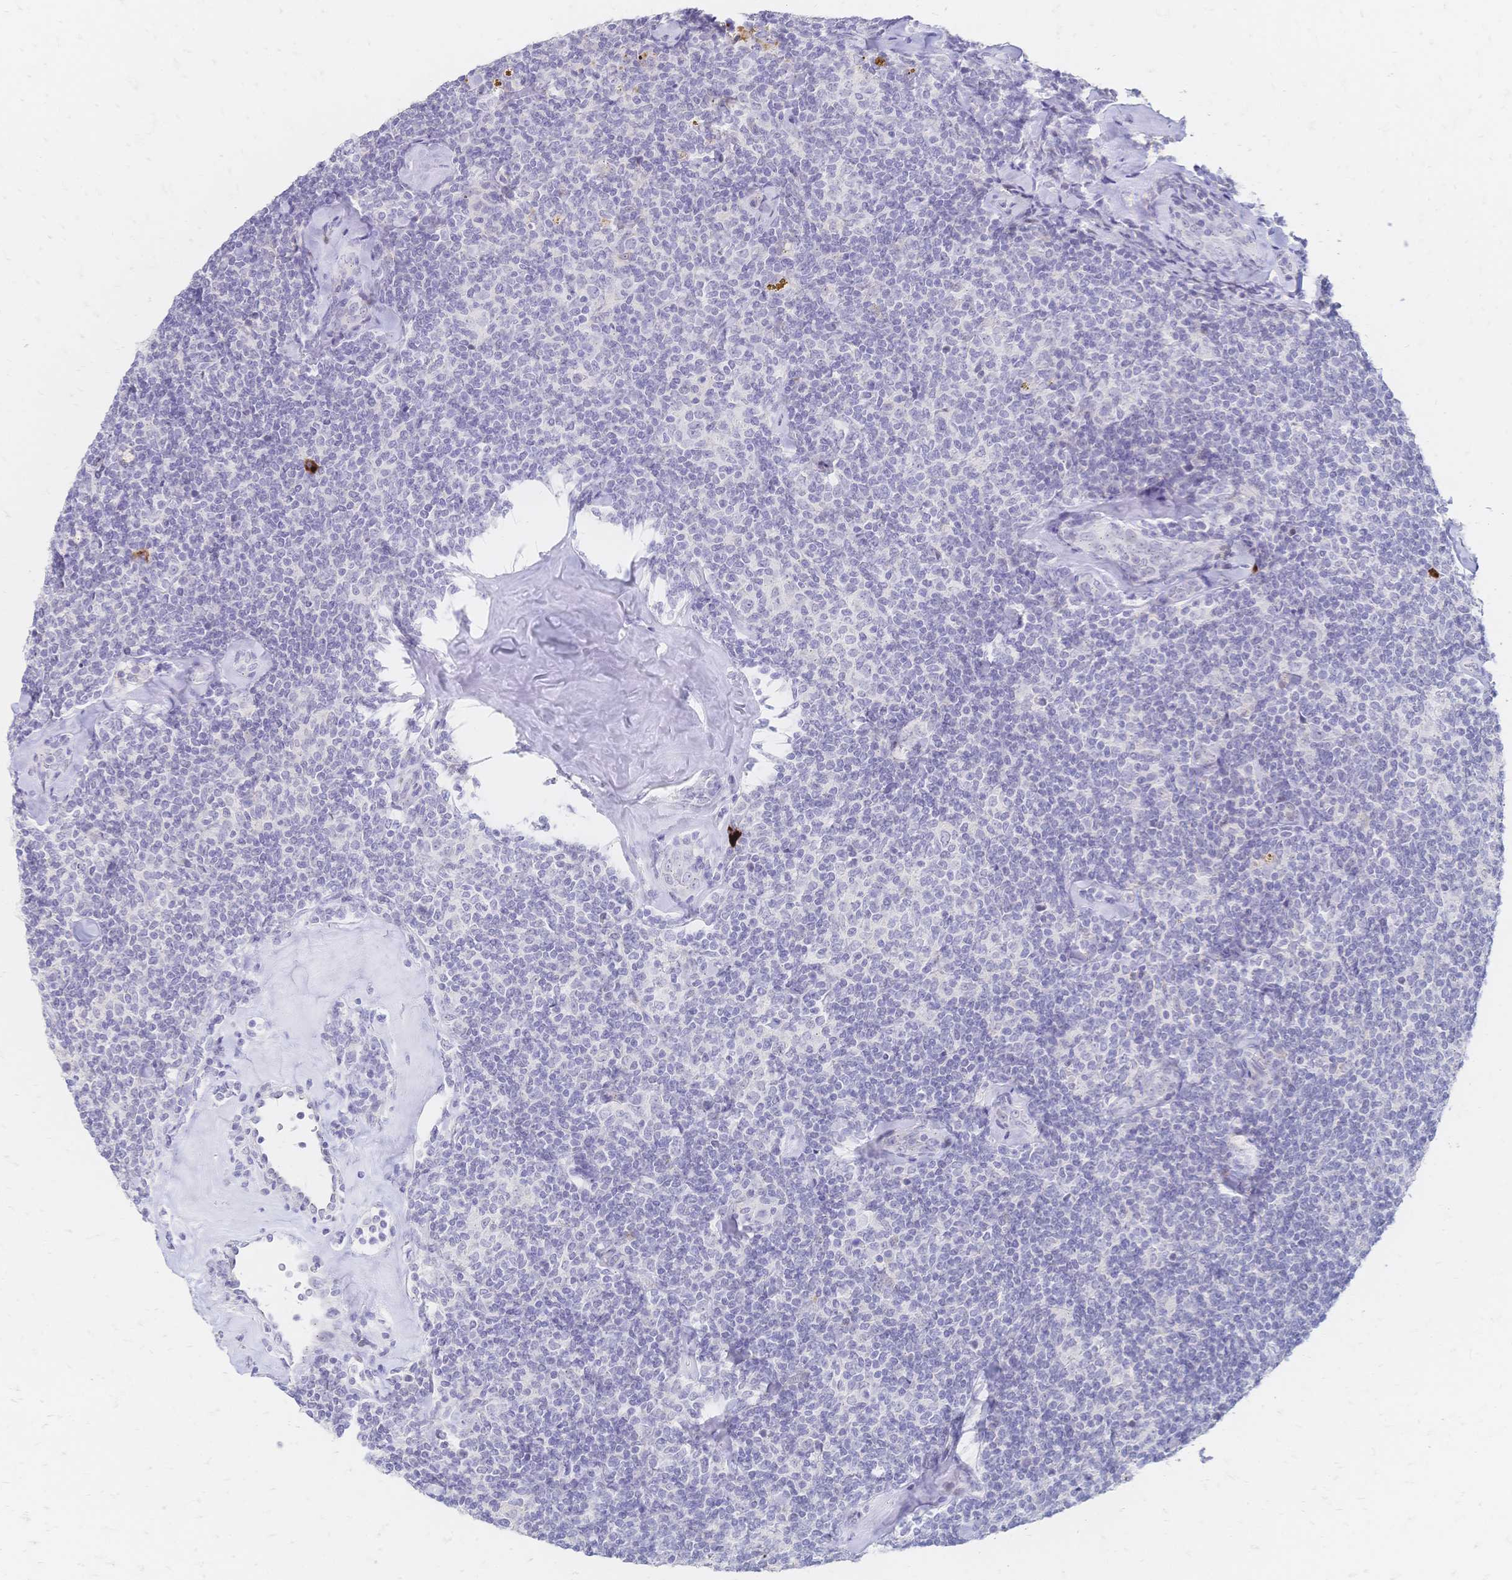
{"staining": {"intensity": "negative", "quantity": "none", "location": "none"}, "tissue": "lymphoma", "cell_type": "Tumor cells", "image_type": "cancer", "snomed": [{"axis": "morphology", "description": "Malignant lymphoma, non-Hodgkin's type, Low grade"}, {"axis": "topography", "description": "Lymph node"}], "caption": "A micrograph of human lymphoma is negative for staining in tumor cells.", "gene": "PSORS1C2", "patient": {"sex": "female", "age": 56}}